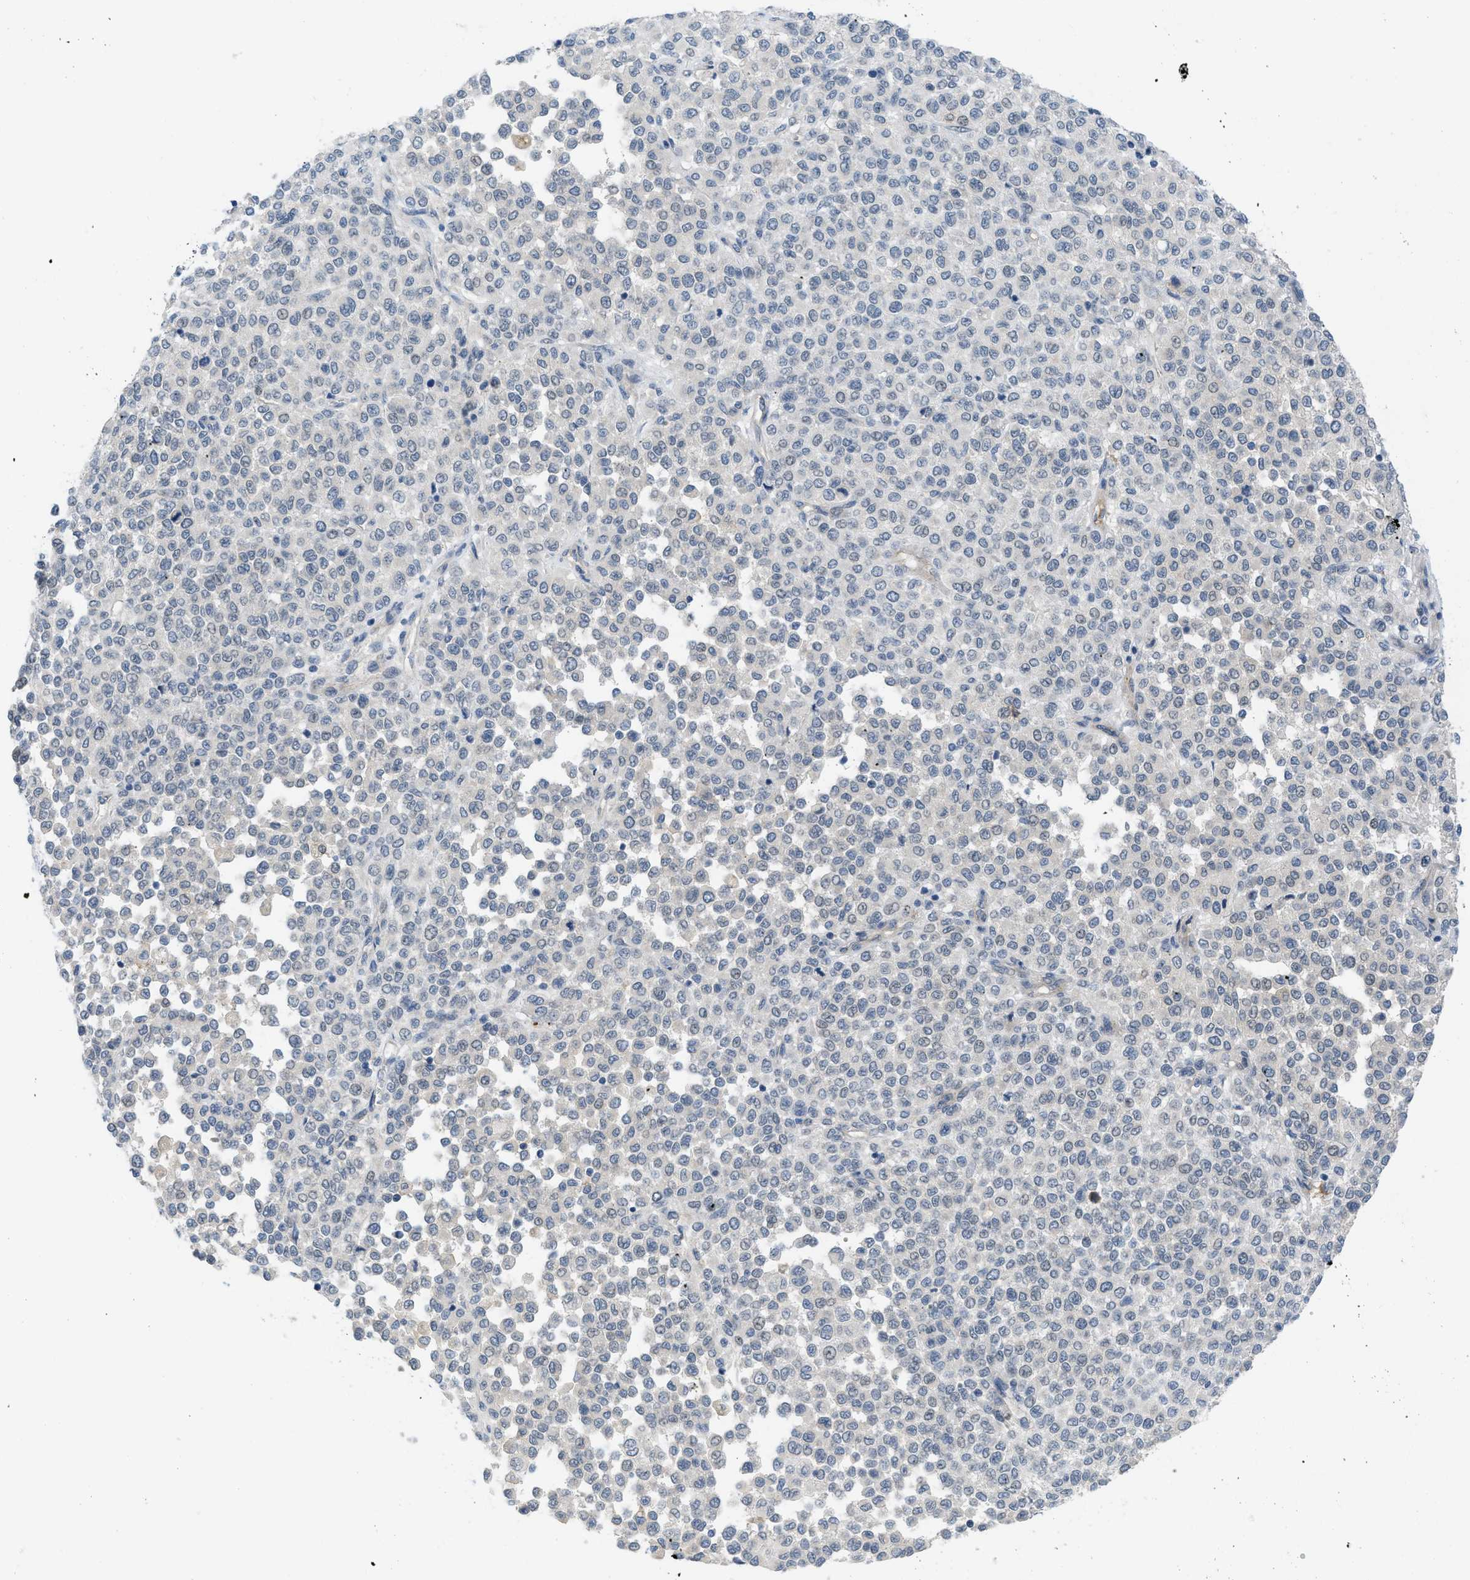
{"staining": {"intensity": "negative", "quantity": "none", "location": "none"}, "tissue": "melanoma", "cell_type": "Tumor cells", "image_type": "cancer", "snomed": [{"axis": "morphology", "description": "Malignant melanoma, Metastatic site"}, {"axis": "topography", "description": "Pancreas"}], "caption": "Melanoma stained for a protein using immunohistochemistry (IHC) exhibits no staining tumor cells.", "gene": "TNFAIP1", "patient": {"sex": "female", "age": 30}}